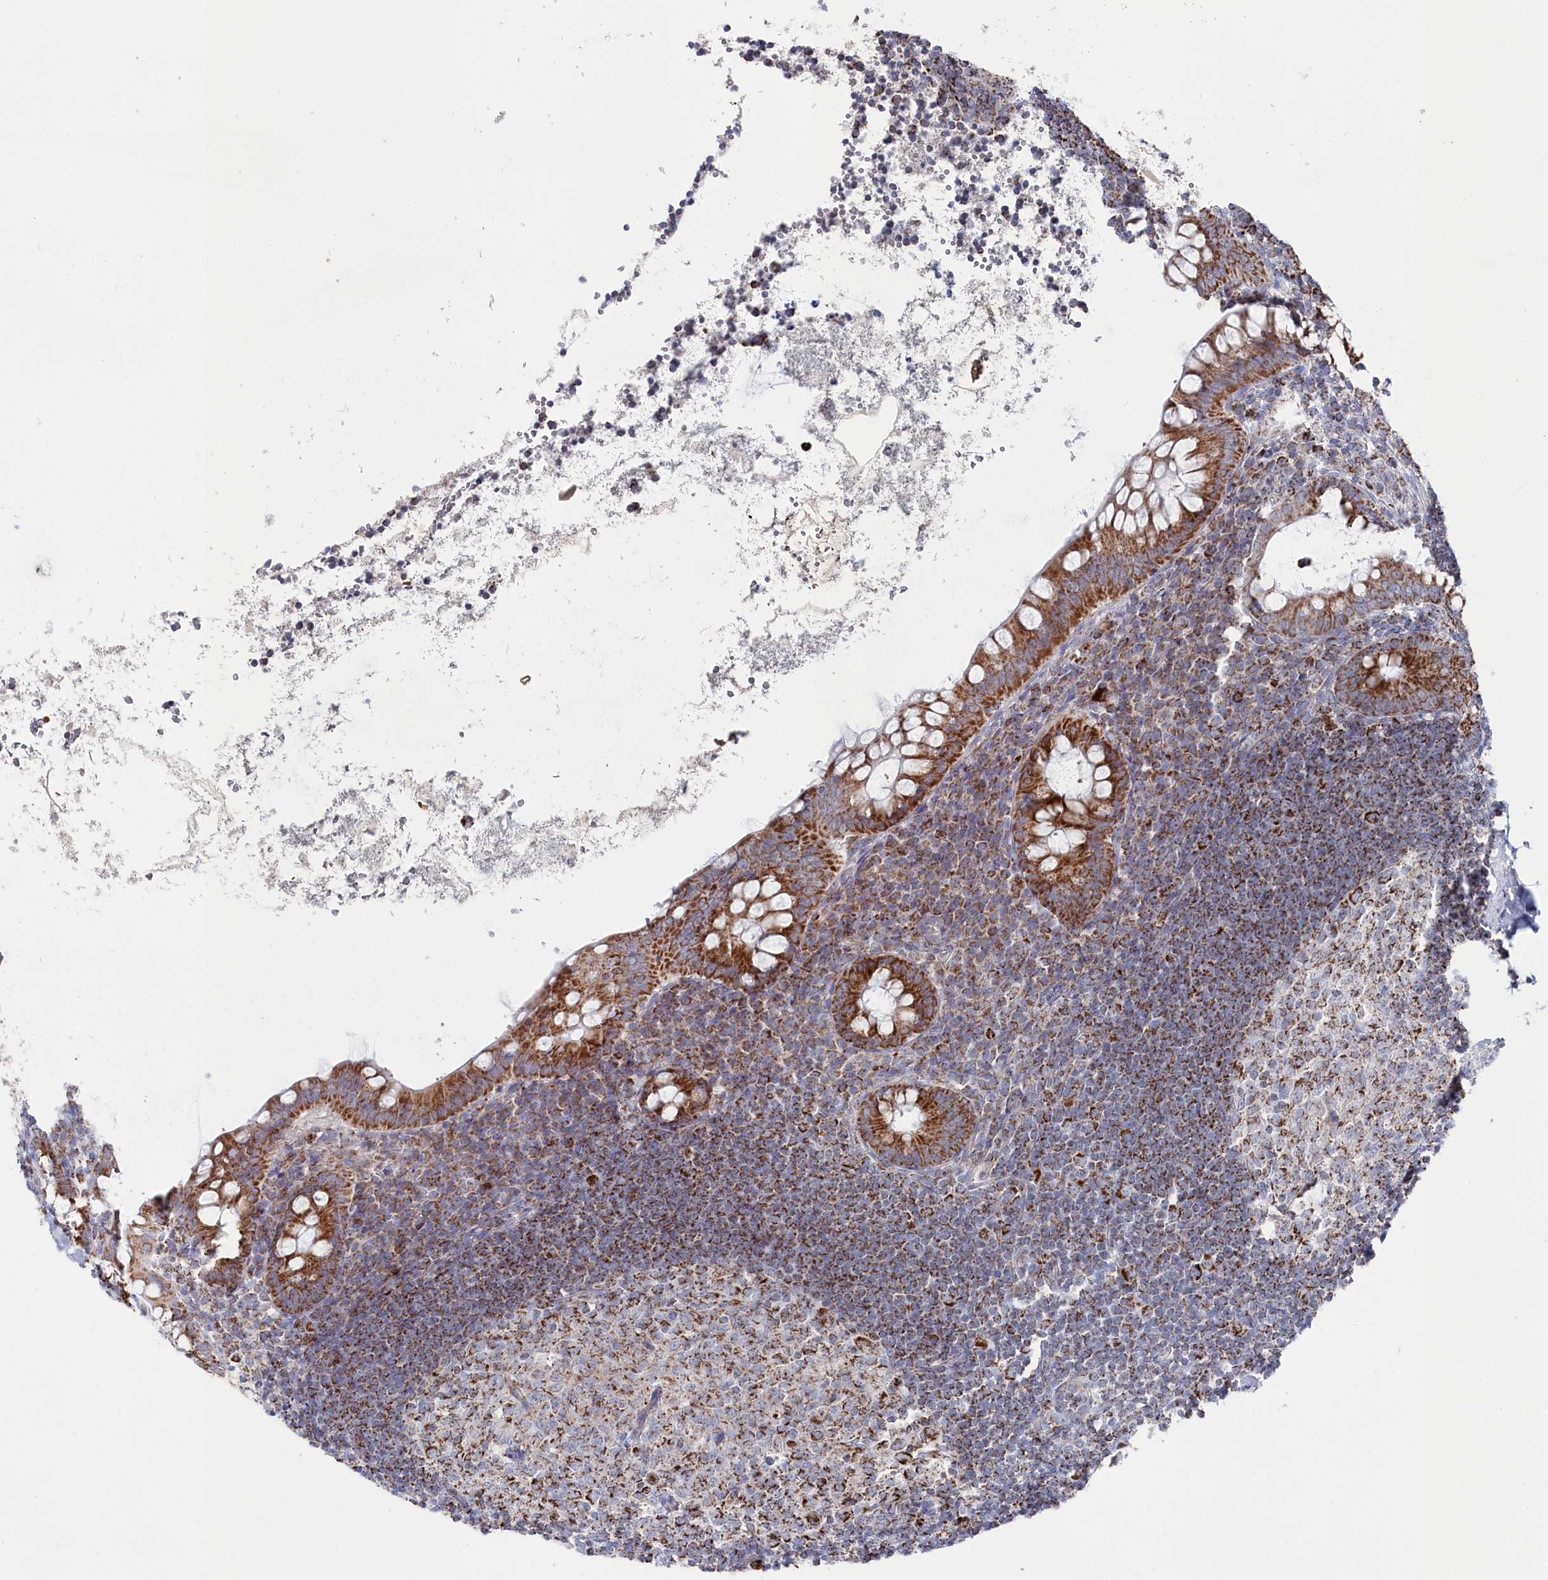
{"staining": {"intensity": "strong", "quantity": ">75%", "location": "cytoplasmic/membranous"}, "tissue": "appendix", "cell_type": "Glandular cells", "image_type": "normal", "snomed": [{"axis": "morphology", "description": "Normal tissue, NOS"}, {"axis": "topography", "description": "Appendix"}], "caption": "Protein staining of unremarkable appendix shows strong cytoplasmic/membranous expression in about >75% of glandular cells.", "gene": "GLS2", "patient": {"sex": "female", "age": 33}}